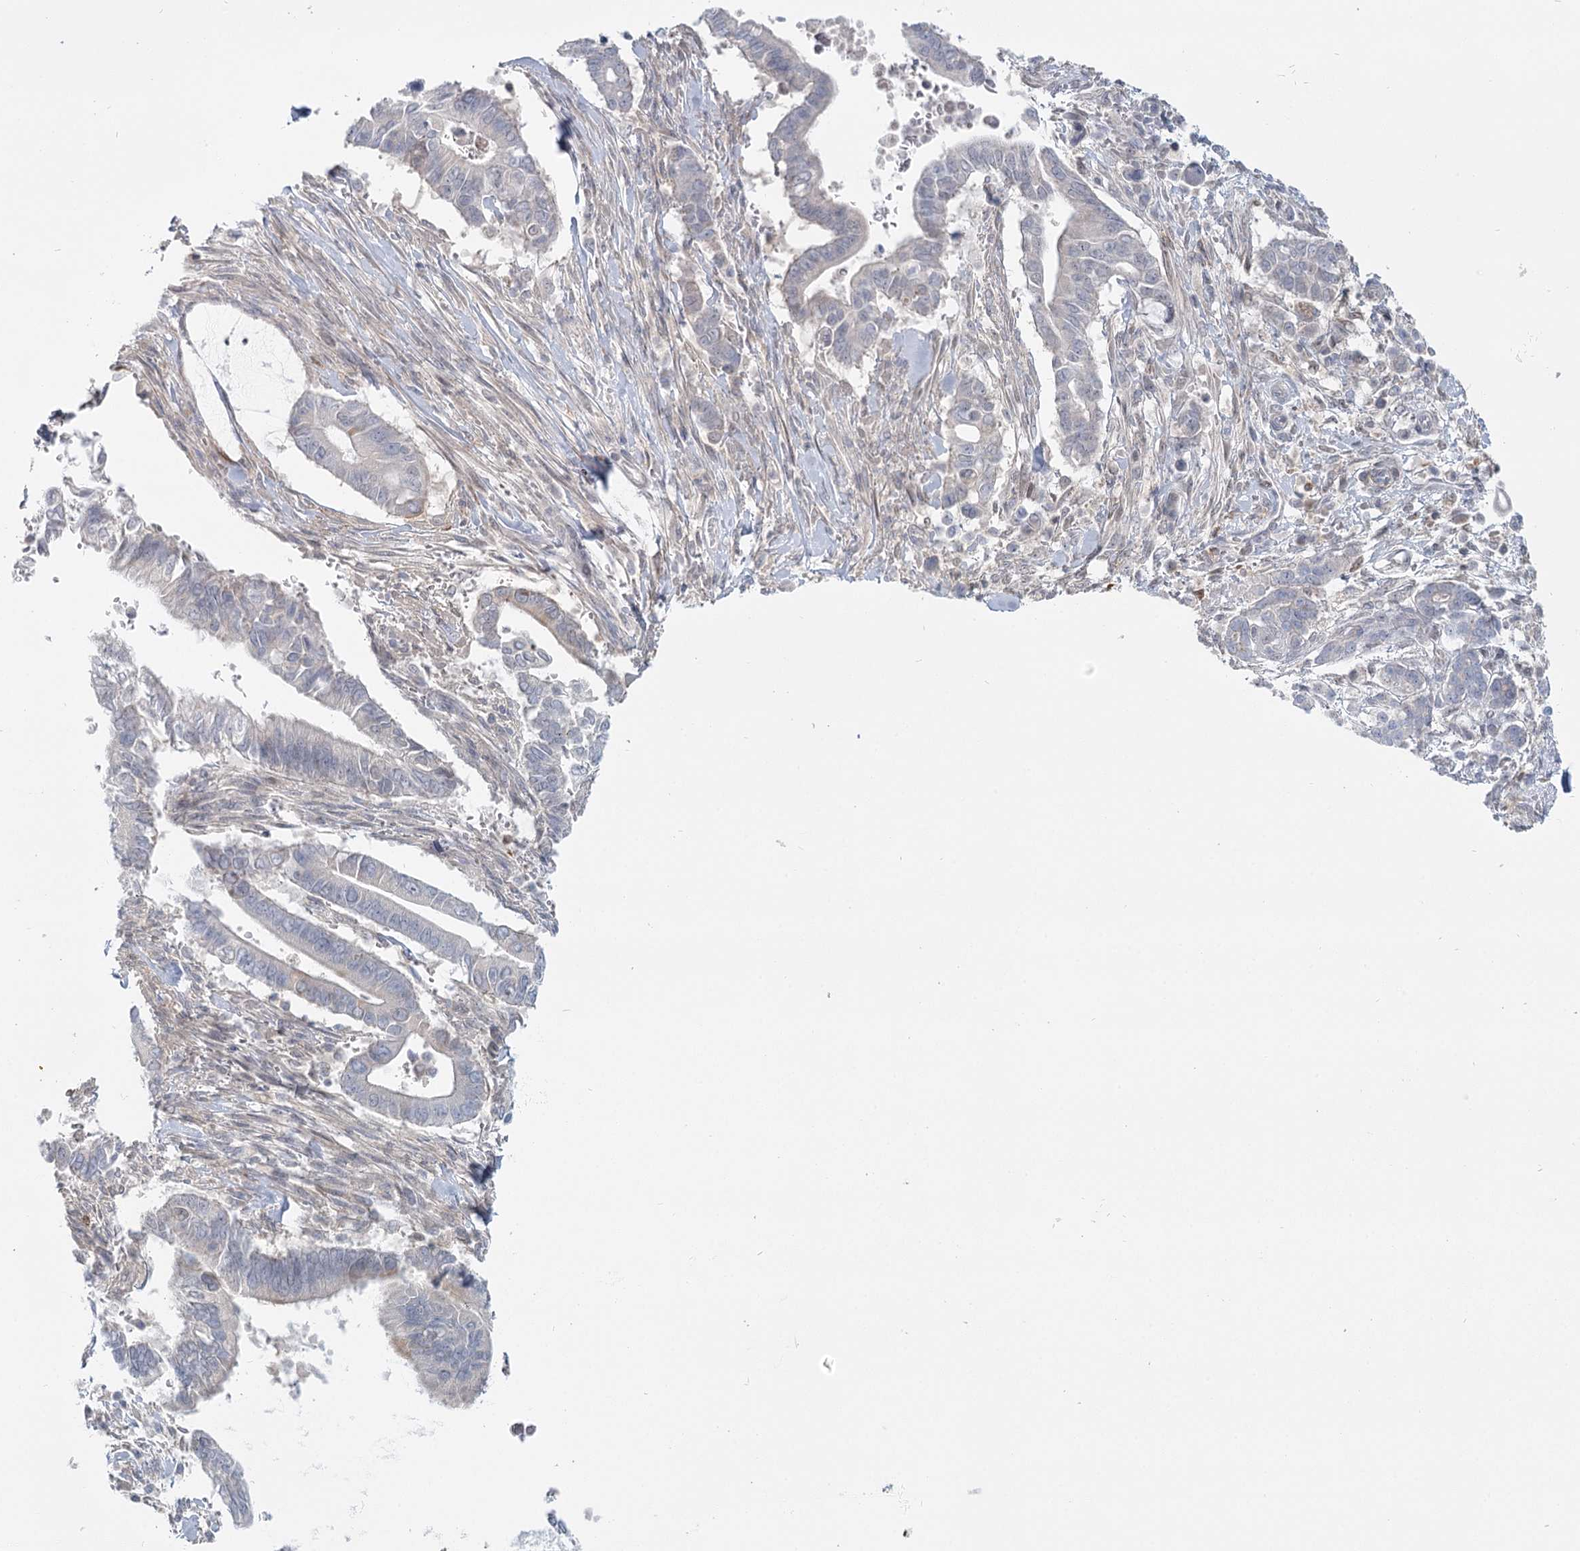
{"staining": {"intensity": "negative", "quantity": "none", "location": "none"}, "tissue": "pancreatic cancer", "cell_type": "Tumor cells", "image_type": "cancer", "snomed": [{"axis": "morphology", "description": "Adenocarcinoma, NOS"}, {"axis": "topography", "description": "Pancreas"}], "caption": "Immunohistochemistry micrograph of human pancreatic adenocarcinoma stained for a protein (brown), which displays no expression in tumor cells.", "gene": "USP11", "patient": {"sex": "male", "age": 68}}